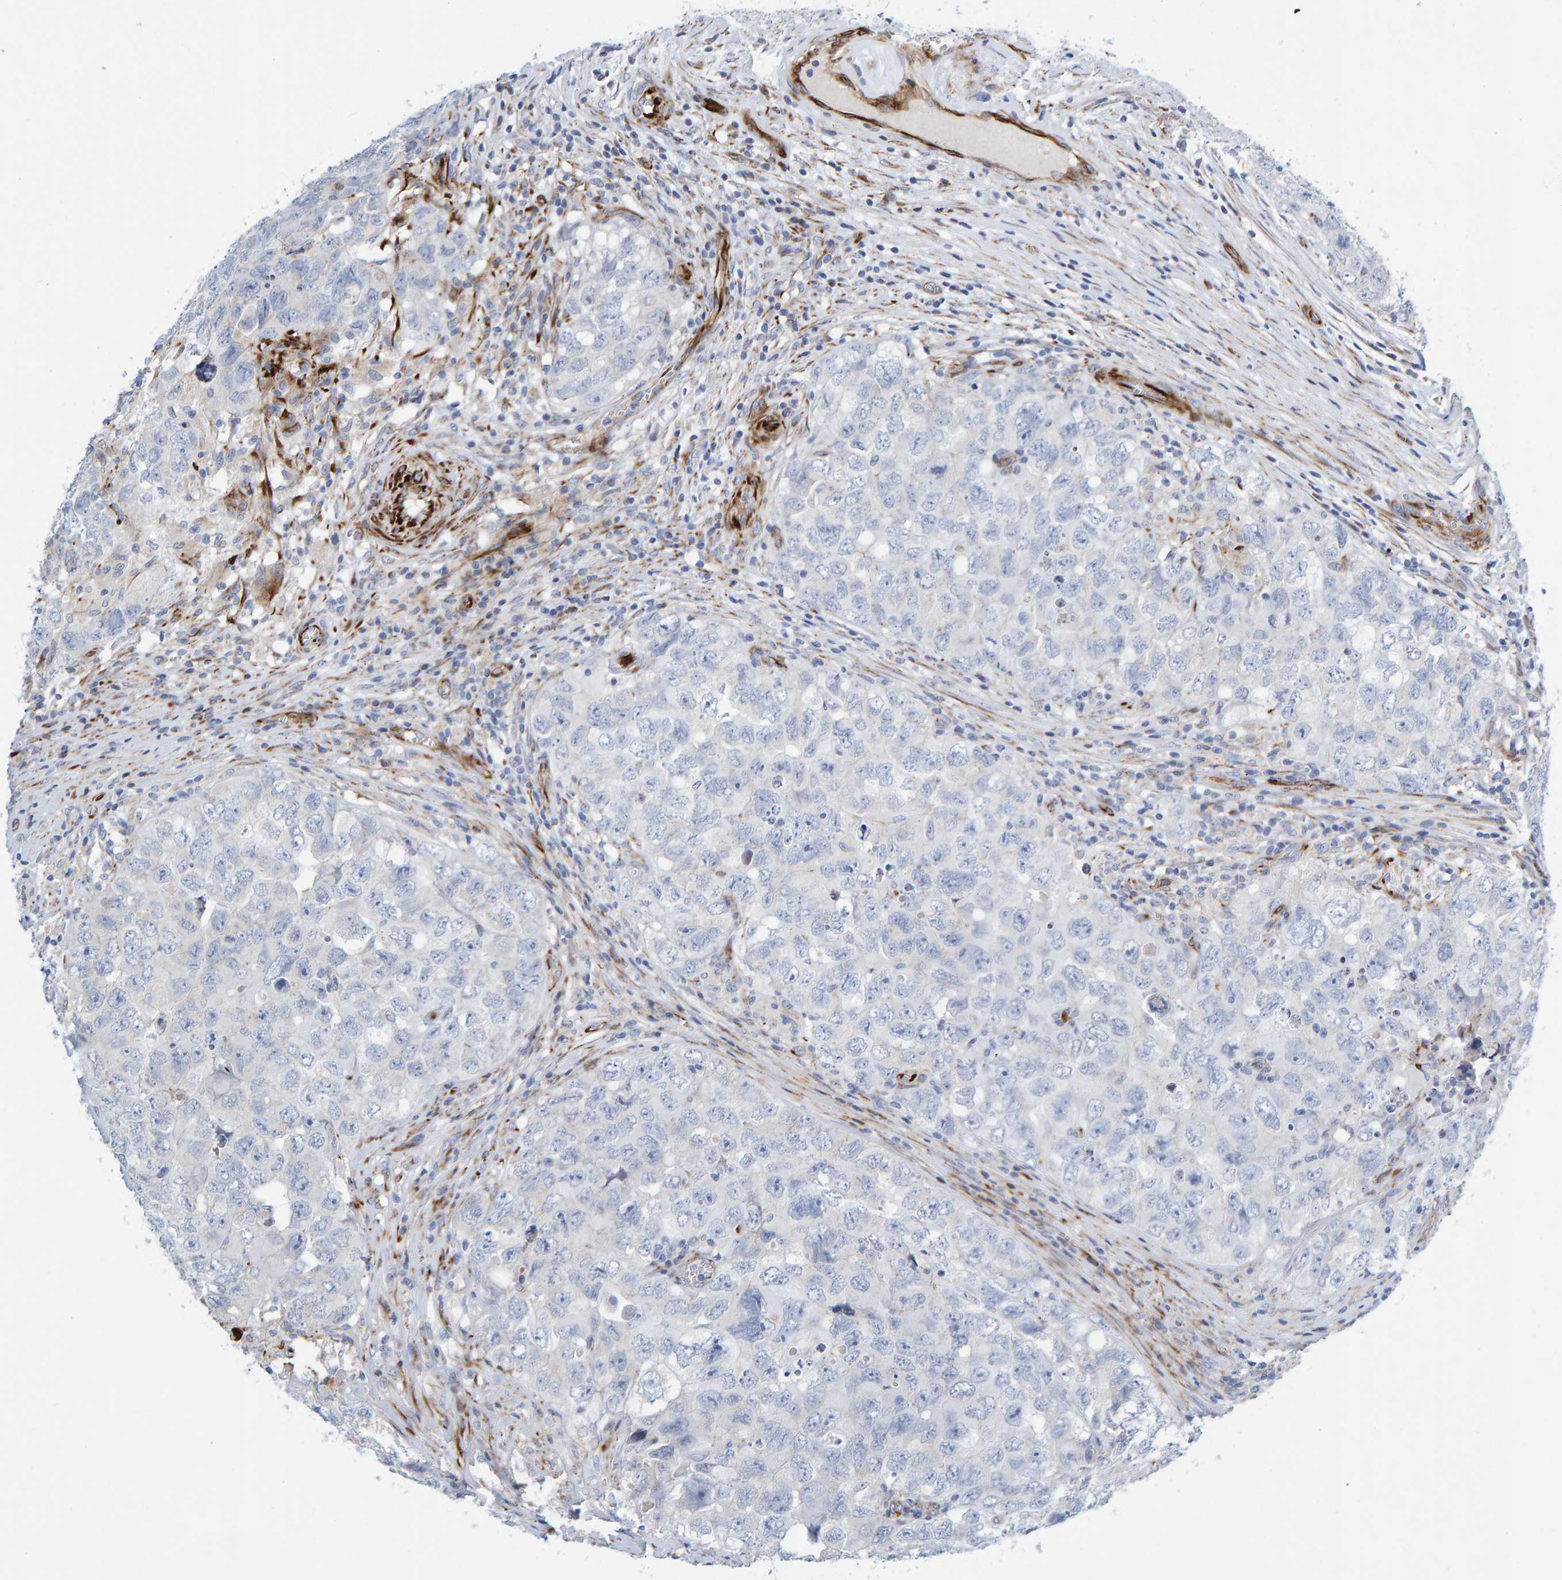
{"staining": {"intensity": "negative", "quantity": "none", "location": "none"}, "tissue": "testis cancer", "cell_type": "Tumor cells", "image_type": "cancer", "snomed": [{"axis": "morphology", "description": "Seminoma, NOS"}, {"axis": "morphology", "description": "Carcinoma, Embryonal, NOS"}, {"axis": "topography", "description": "Testis"}], "caption": "Testis embryonal carcinoma was stained to show a protein in brown. There is no significant expression in tumor cells.", "gene": "POLG2", "patient": {"sex": "male", "age": 43}}